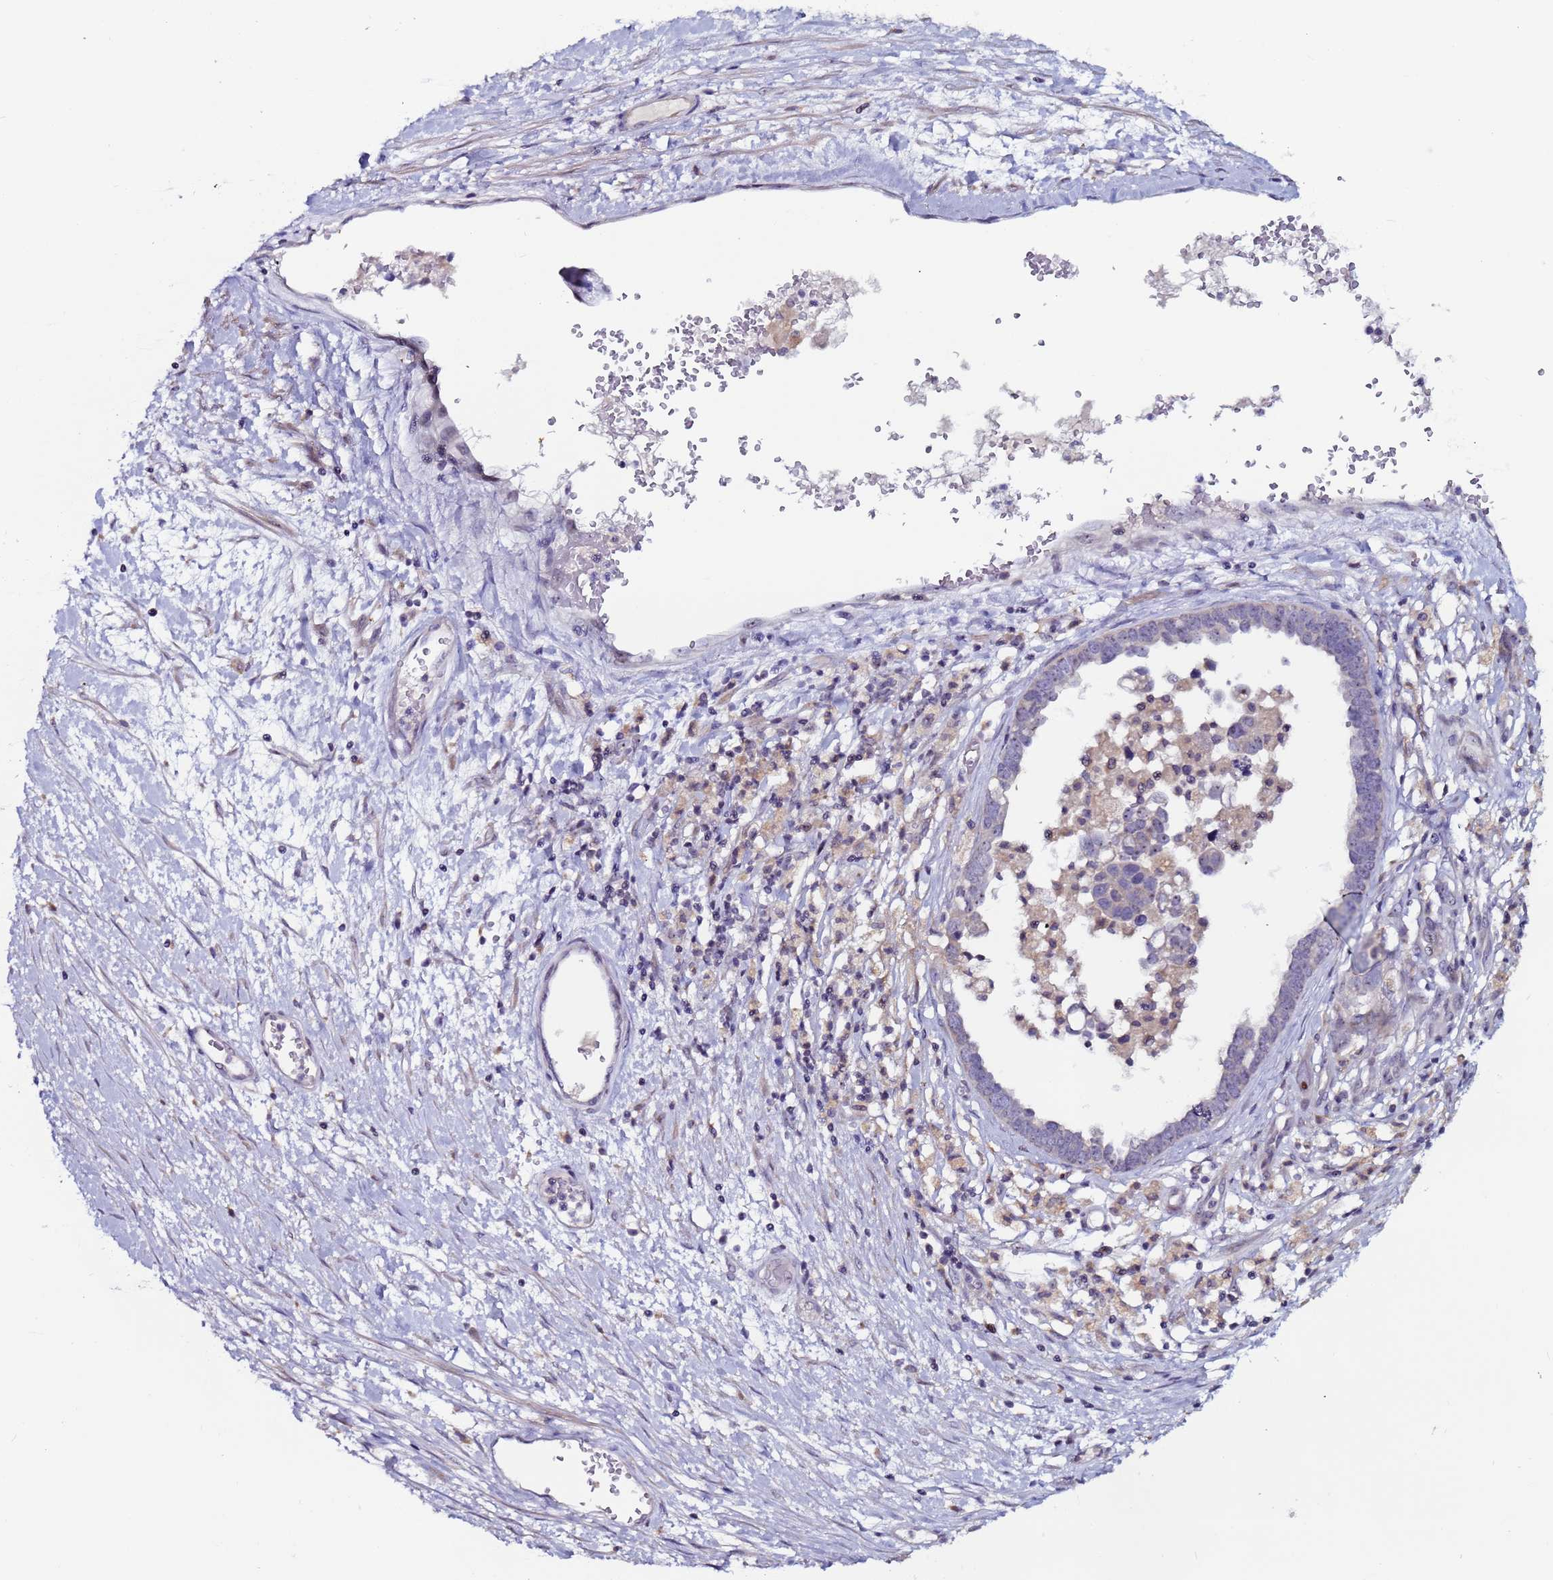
{"staining": {"intensity": "negative", "quantity": "none", "location": "none"}, "tissue": "ovarian cancer", "cell_type": "Tumor cells", "image_type": "cancer", "snomed": [{"axis": "morphology", "description": "Cystadenocarcinoma, serous, NOS"}, {"axis": "topography", "description": "Ovary"}], "caption": "A photomicrograph of serous cystadenocarcinoma (ovarian) stained for a protein exhibits no brown staining in tumor cells.", "gene": "KRI1", "patient": {"sex": "female", "age": 54}}